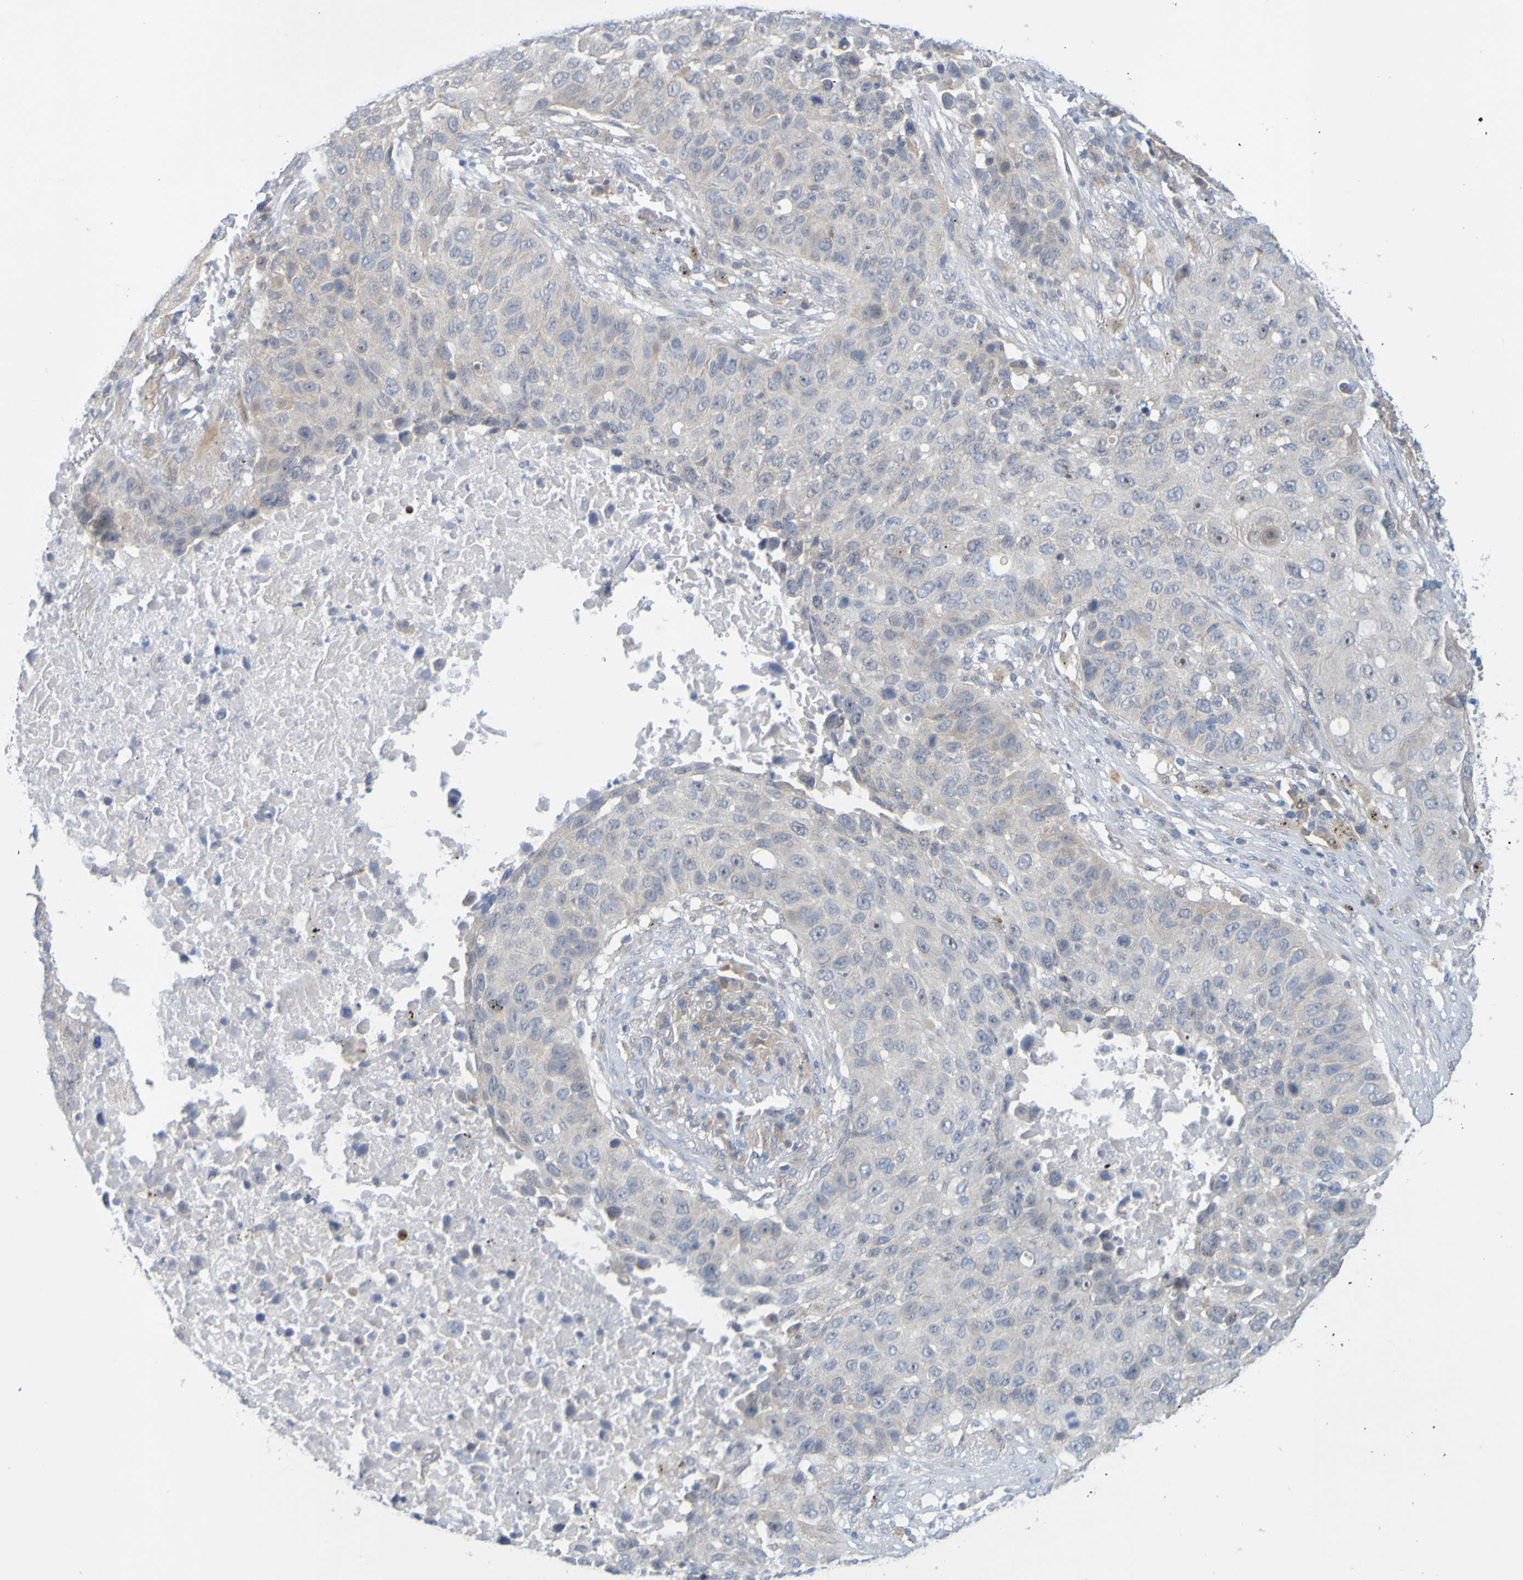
{"staining": {"intensity": "weak", "quantity": "25%-75%", "location": "cytoplasmic/membranous"}, "tissue": "lung cancer", "cell_type": "Tumor cells", "image_type": "cancer", "snomed": [{"axis": "morphology", "description": "Squamous cell carcinoma, NOS"}, {"axis": "topography", "description": "Lung"}], "caption": "Immunohistochemical staining of lung squamous cell carcinoma reveals low levels of weak cytoplasmic/membranous protein positivity in approximately 25%-75% of tumor cells. Using DAB (brown) and hematoxylin (blue) stains, captured at high magnification using brightfield microscopy.", "gene": "LILRB5", "patient": {"sex": "male", "age": 57}}